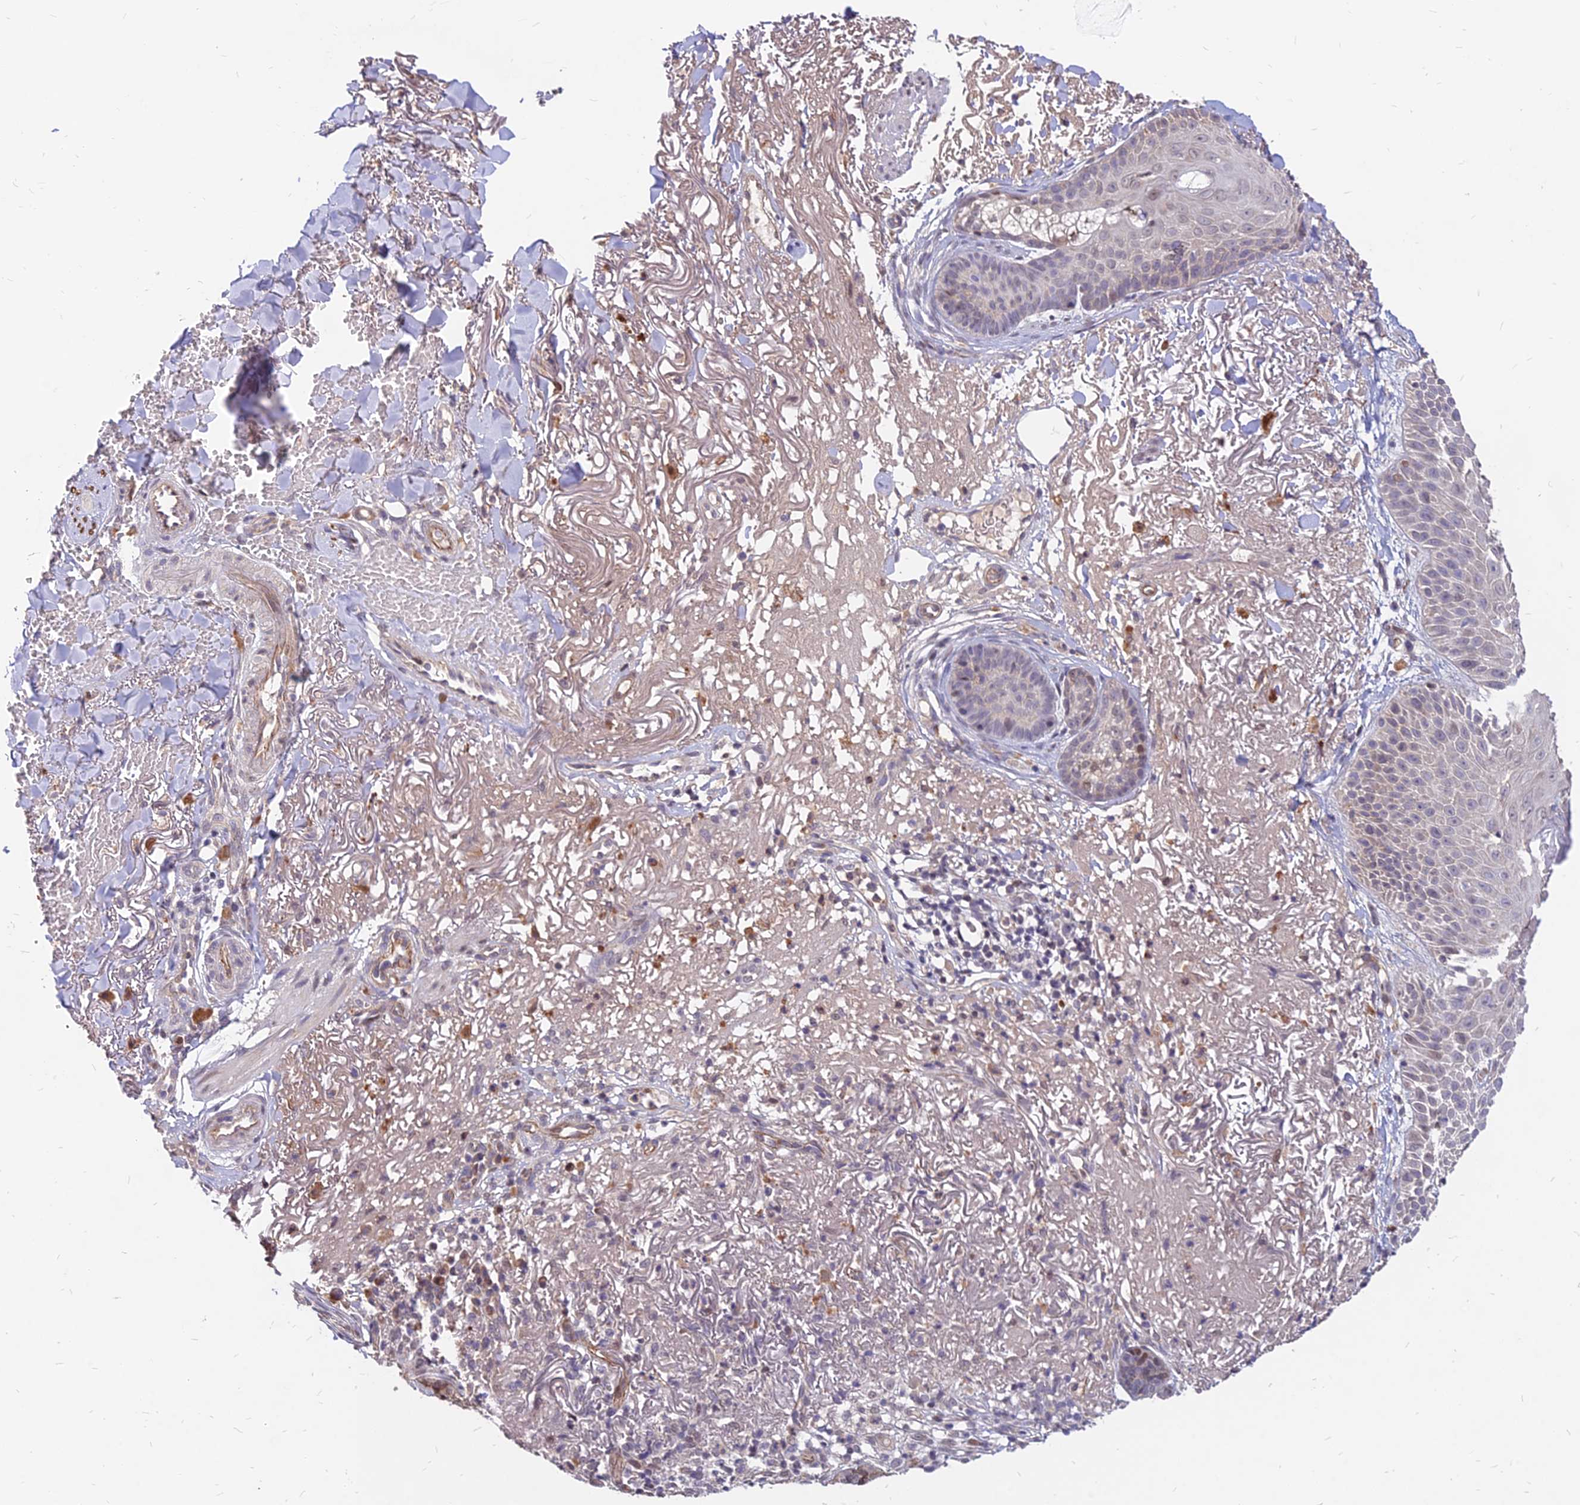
{"staining": {"intensity": "moderate", "quantity": "25%-75%", "location": "cytoplasmic/membranous"}, "tissue": "skin cancer", "cell_type": "Tumor cells", "image_type": "cancer", "snomed": [{"axis": "morphology", "description": "Basal cell carcinoma"}, {"axis": "topography", "description": "Skin"}], "caption": "Skin cancer (basal cell carcinoma) stained for a protein (brown) demonstrates moderate cytoplasmic/membranous positive expression in about 25%-75% of tumor cells.", "gene": "C11orf68", "patient": {"sex": "female", "age": 78}}